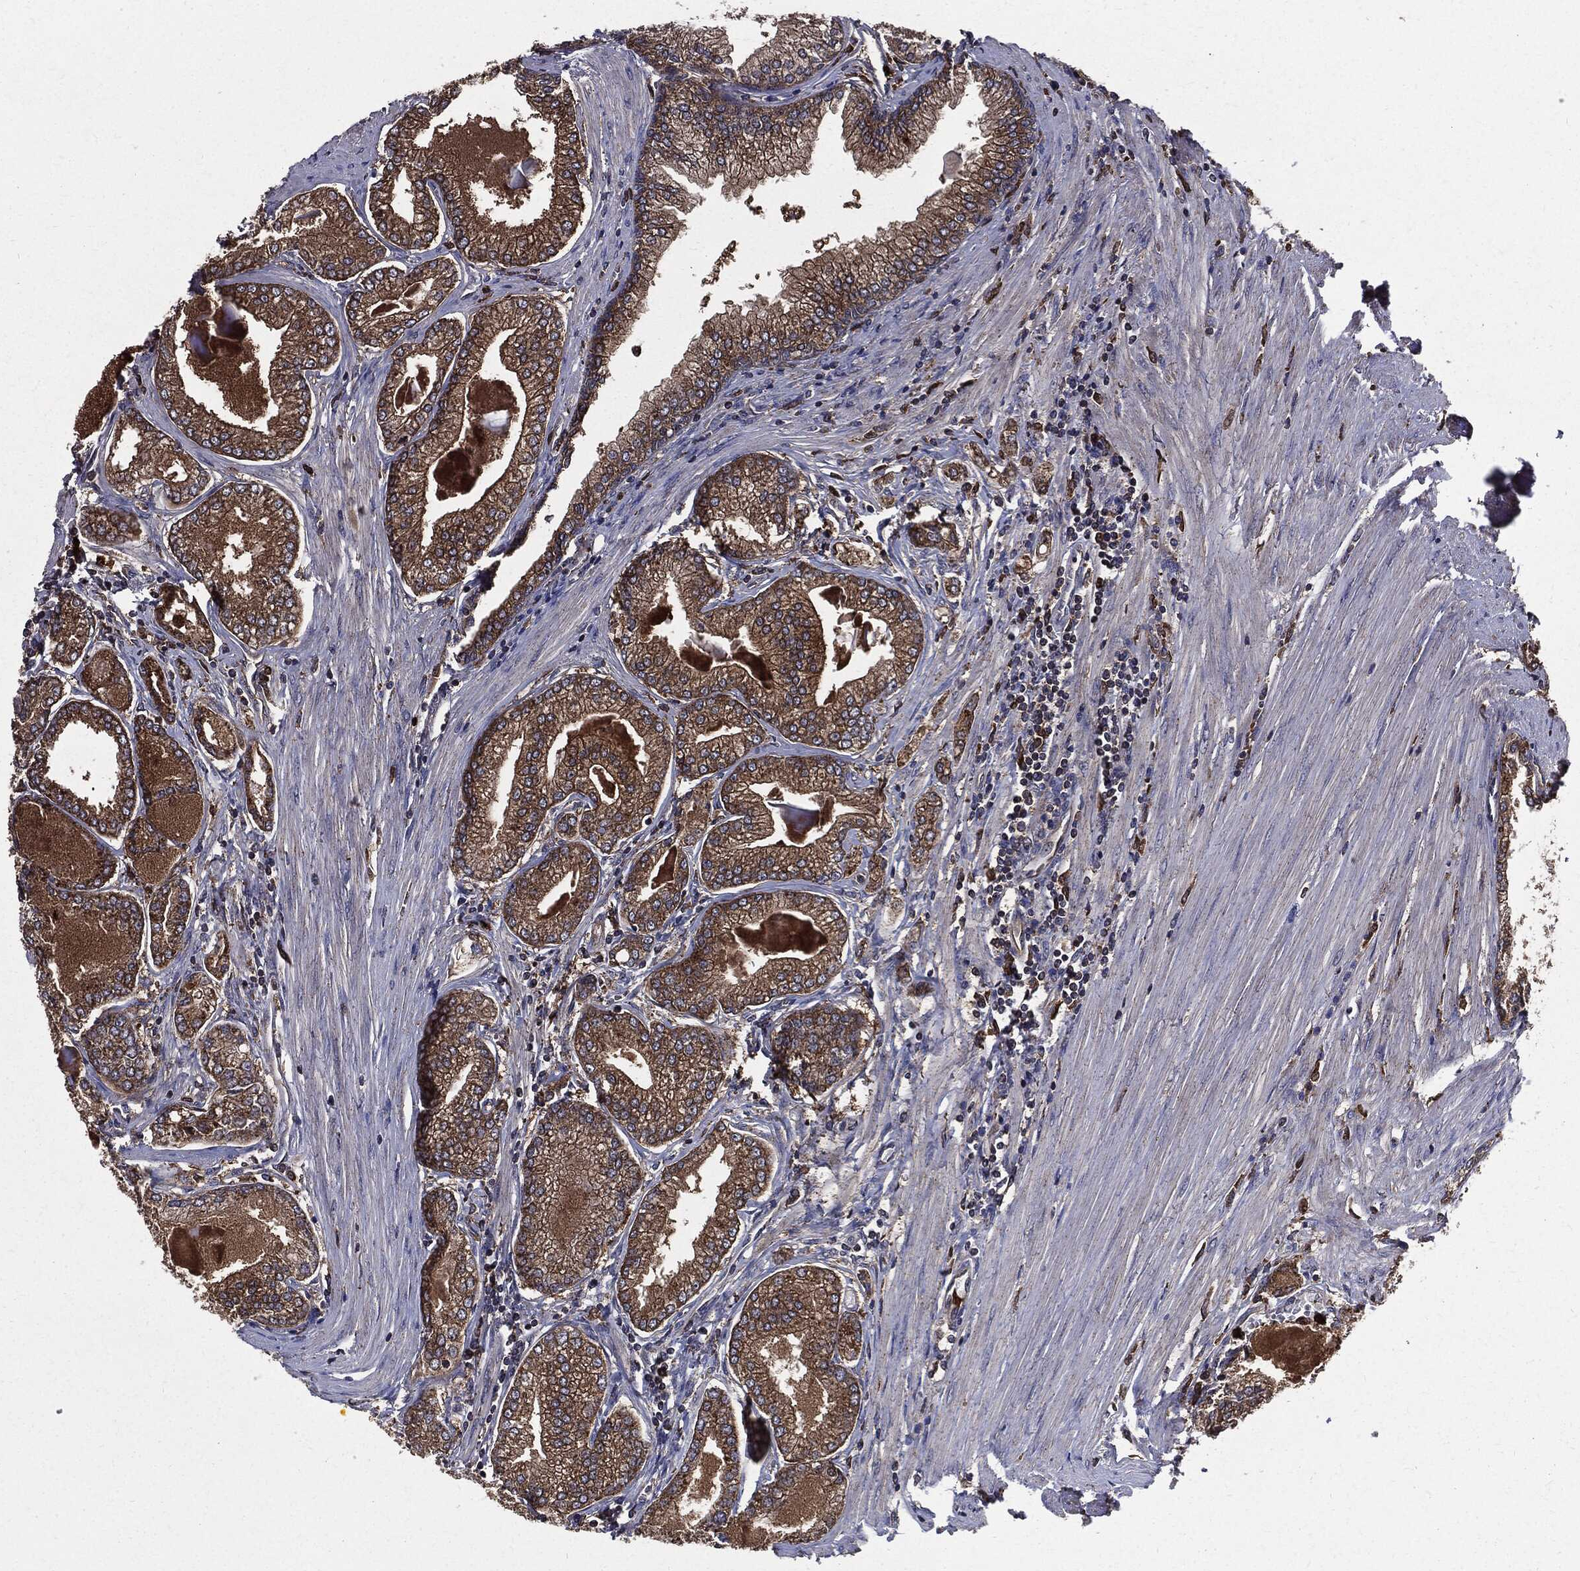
{"staining": {"intensity": "strong", "quantity": "25%-75%", "location": "cytoplasmic/membranous"}, "tissue": "prostate cancer", "cell_type": "Tumor cells", "image_type": "cancer", "snomed": [{"axis": "morphology", "description": "Adenocarcinoma, Low grade"}, {"axis": "topography", "description": "Prostate"}], "caption": "Immunohistochemical staining of human adenocarcinoma (low-grade) (prostate) shows high levels of strong cytoplasmic/membranous protein staining in approximately 25%-75% of tumor cells.", "gene": "PDCD6IP", "patient": {"sex": "male", "age": 72}}